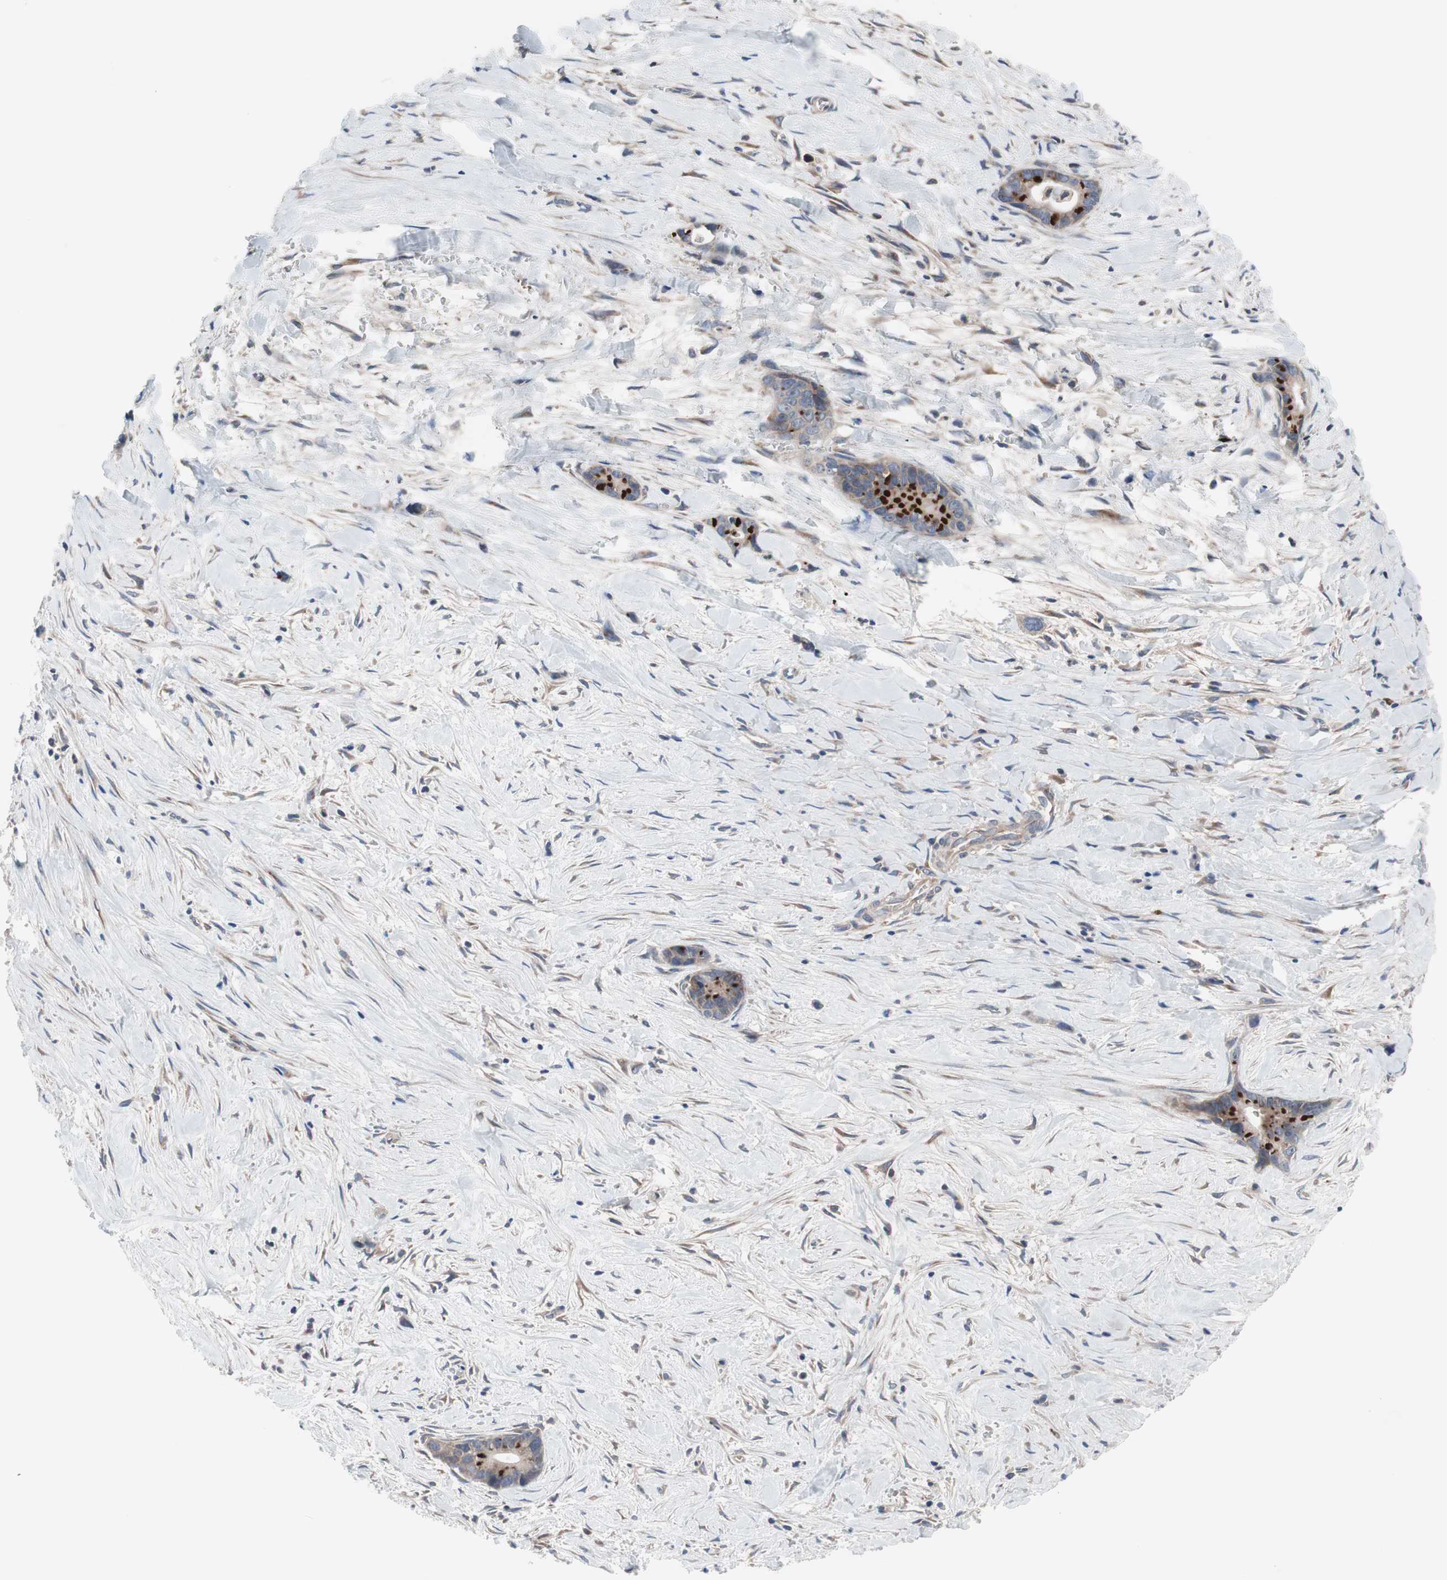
{"staining": {"intensity": "weak", "quantity": ">75%", "location": "cytoplasmic/membranous"}, "tissue": "liver cancer", "cell_type": "Tumor cells", "image_type": "cancer", "snomed": [{"axis": "morphology", "description": "Cholangiocarcinoma"}, {"axis": "topography", "description": "Liver"}], "caption": "An immunohistochemistry histopathology image of neoplastic tissue is shown. Protein staining in brown shows weak cytoplasmic/membranous positivity in liver cancer within tumor cells.", "gene": "KANSL1", "patient": {"sex": "female", "age": 55}}